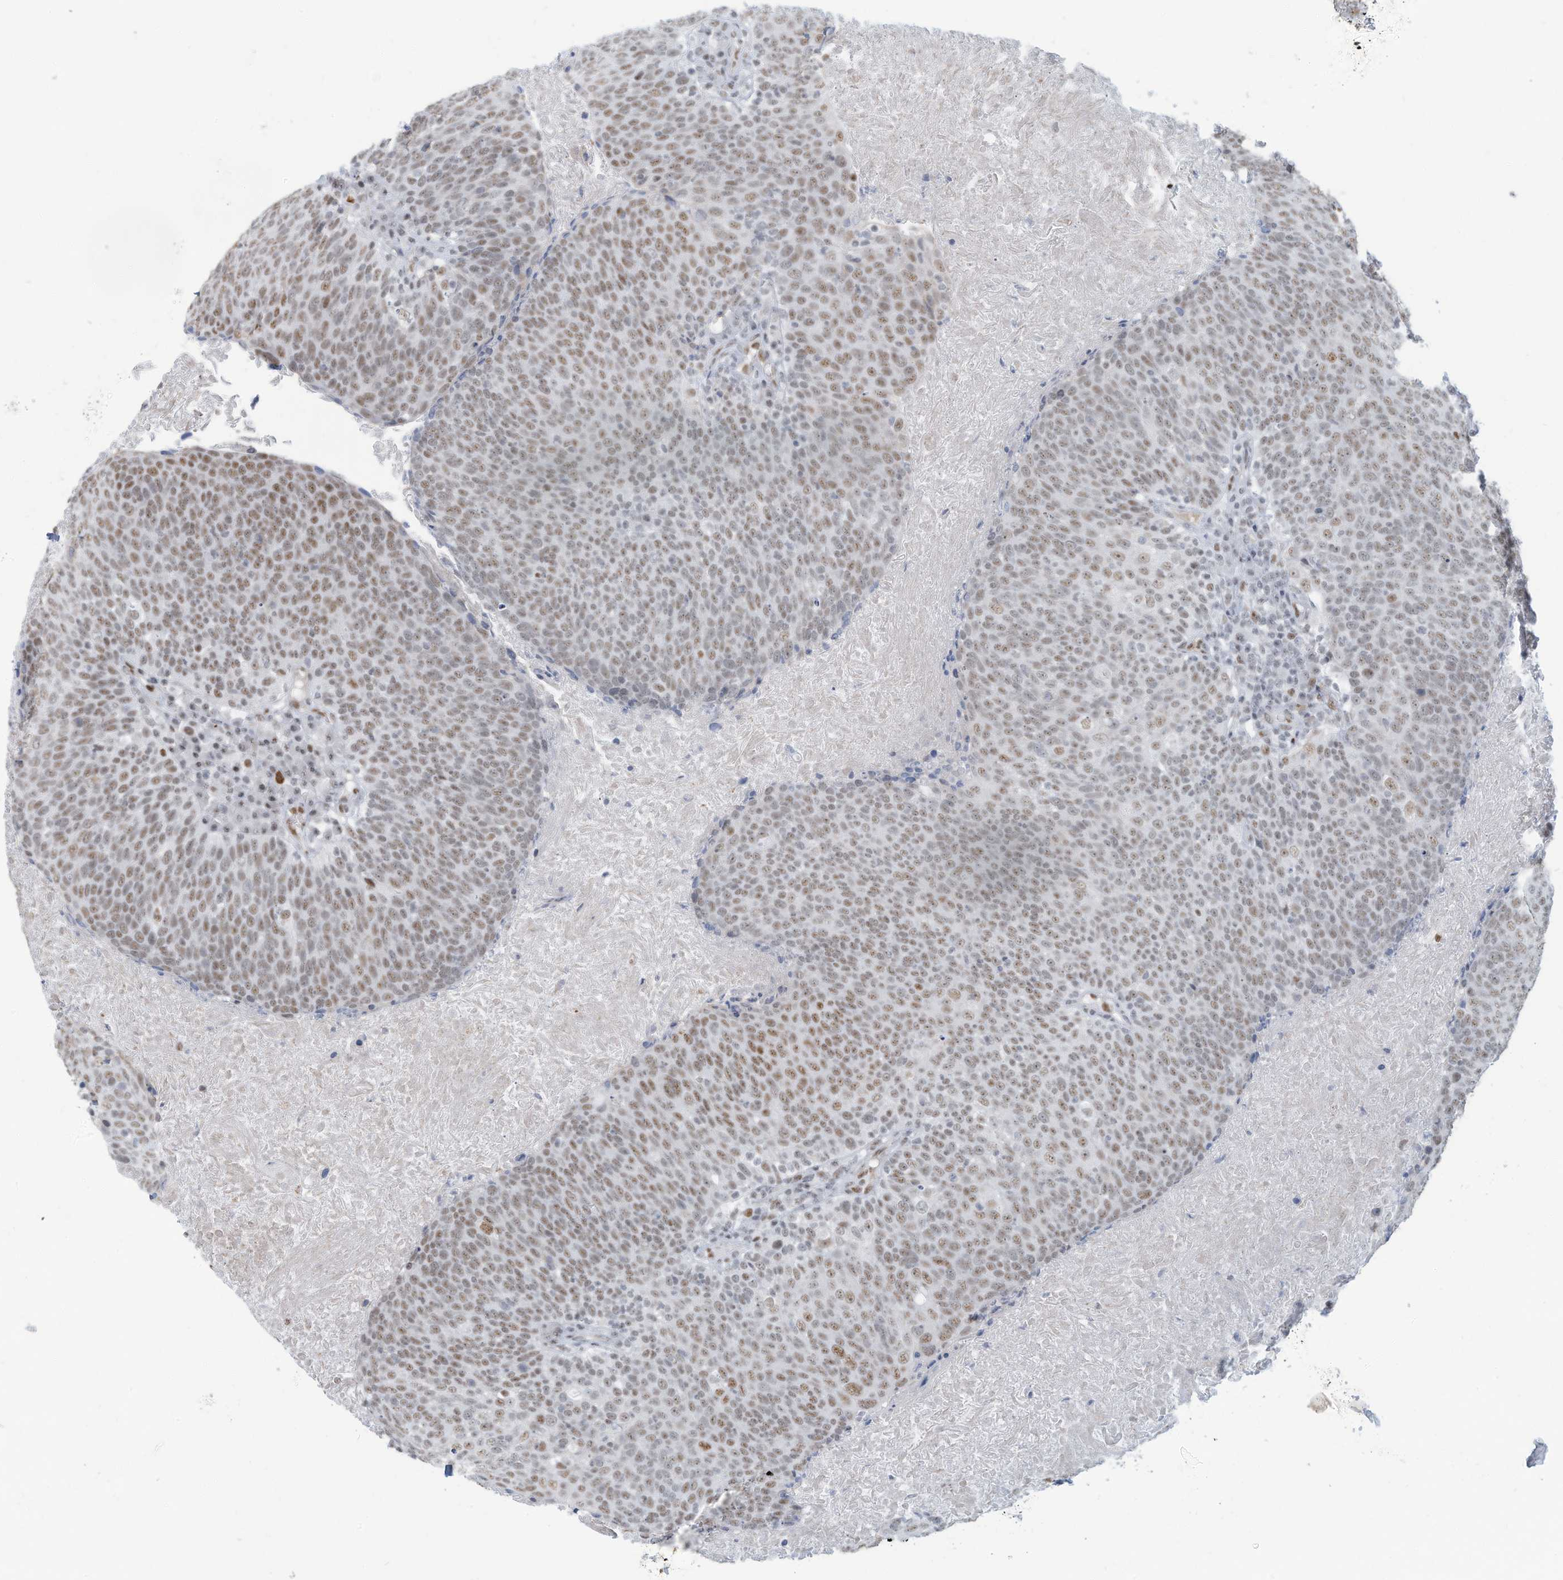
{"staining": {"intensity": "moderate", "quantity": ">75%", "location": "nuclear"}, "tissue": "head and neck cancer", "cell_type": "Tumor cells", "image_type": "cancer", "snomed": [{"axis": "morphology", "description": "Squamous cell carcinoma, NOS"}, {"axis": "morphology", "description": "Squamous cell carcinoma, metastatic, NOS"}, {"axis": "topography", "description": "Lymph node"}, {"axis": "topography", "description": "Head-Neck"}], "caption": "Head and neck metastatic squamous cell carcinoma was stained to show a protein in brown. There is medium levels of moderate nuclear expression in about >75% of tumor cells.", "gene": "SARNP", "patient": {"sex": "male", "age": 62}}